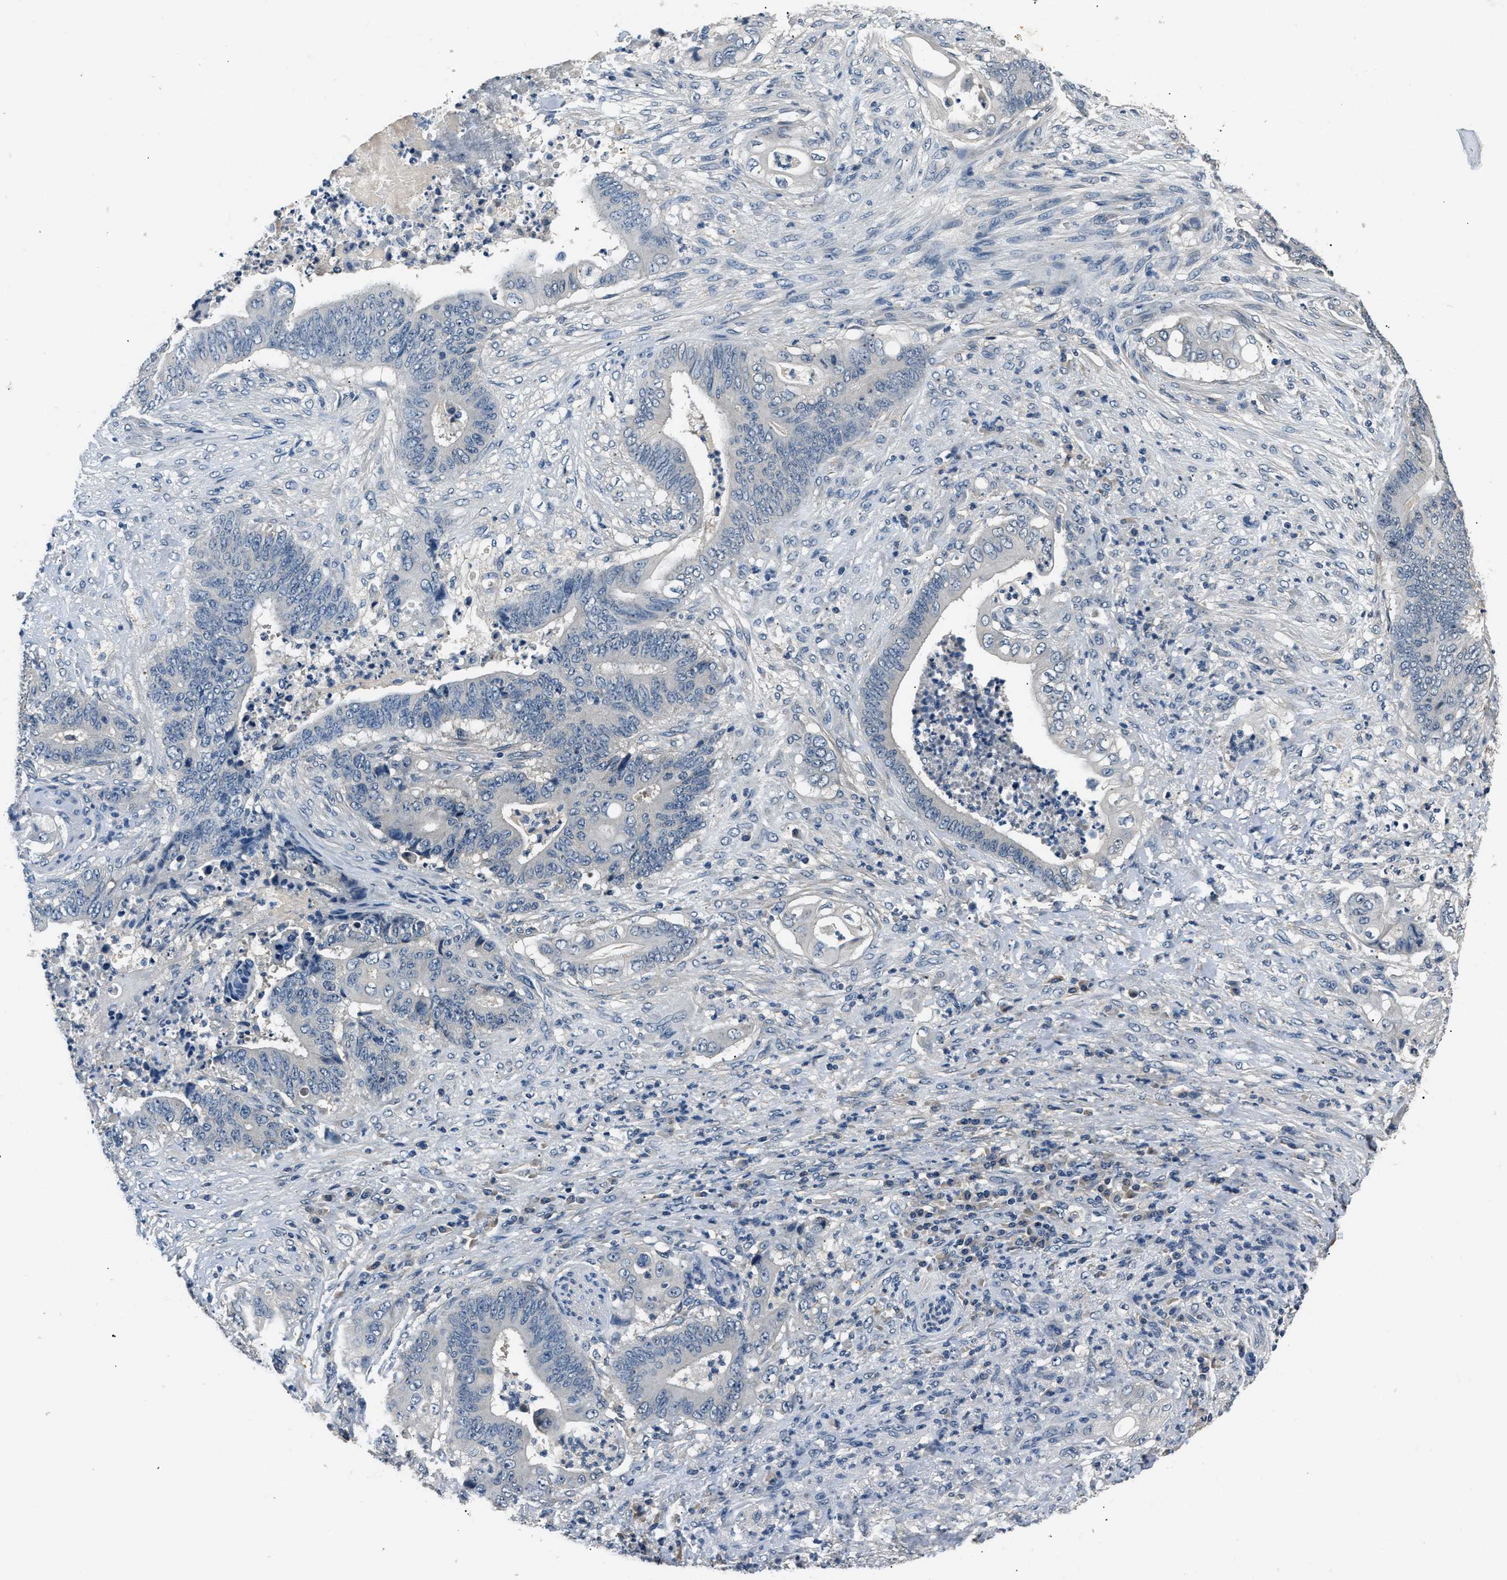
{"staining": {"intensity": "negative", "quantity": "none", "location": "none"}, "tissue": "stomach cancer", "cell_type": "Tumor cells", "image_type": "cancer", "snomed": [{"axis": "morphology", "description": "Adenocarcinoma, NOS"}, {"axis": "topography", "description": "Stomach"}], "caption": "There is no significant positivity in tumor cells of stomach cancer.", "gene": "INHA", "patient": {"sex": "female", "age": 73}}